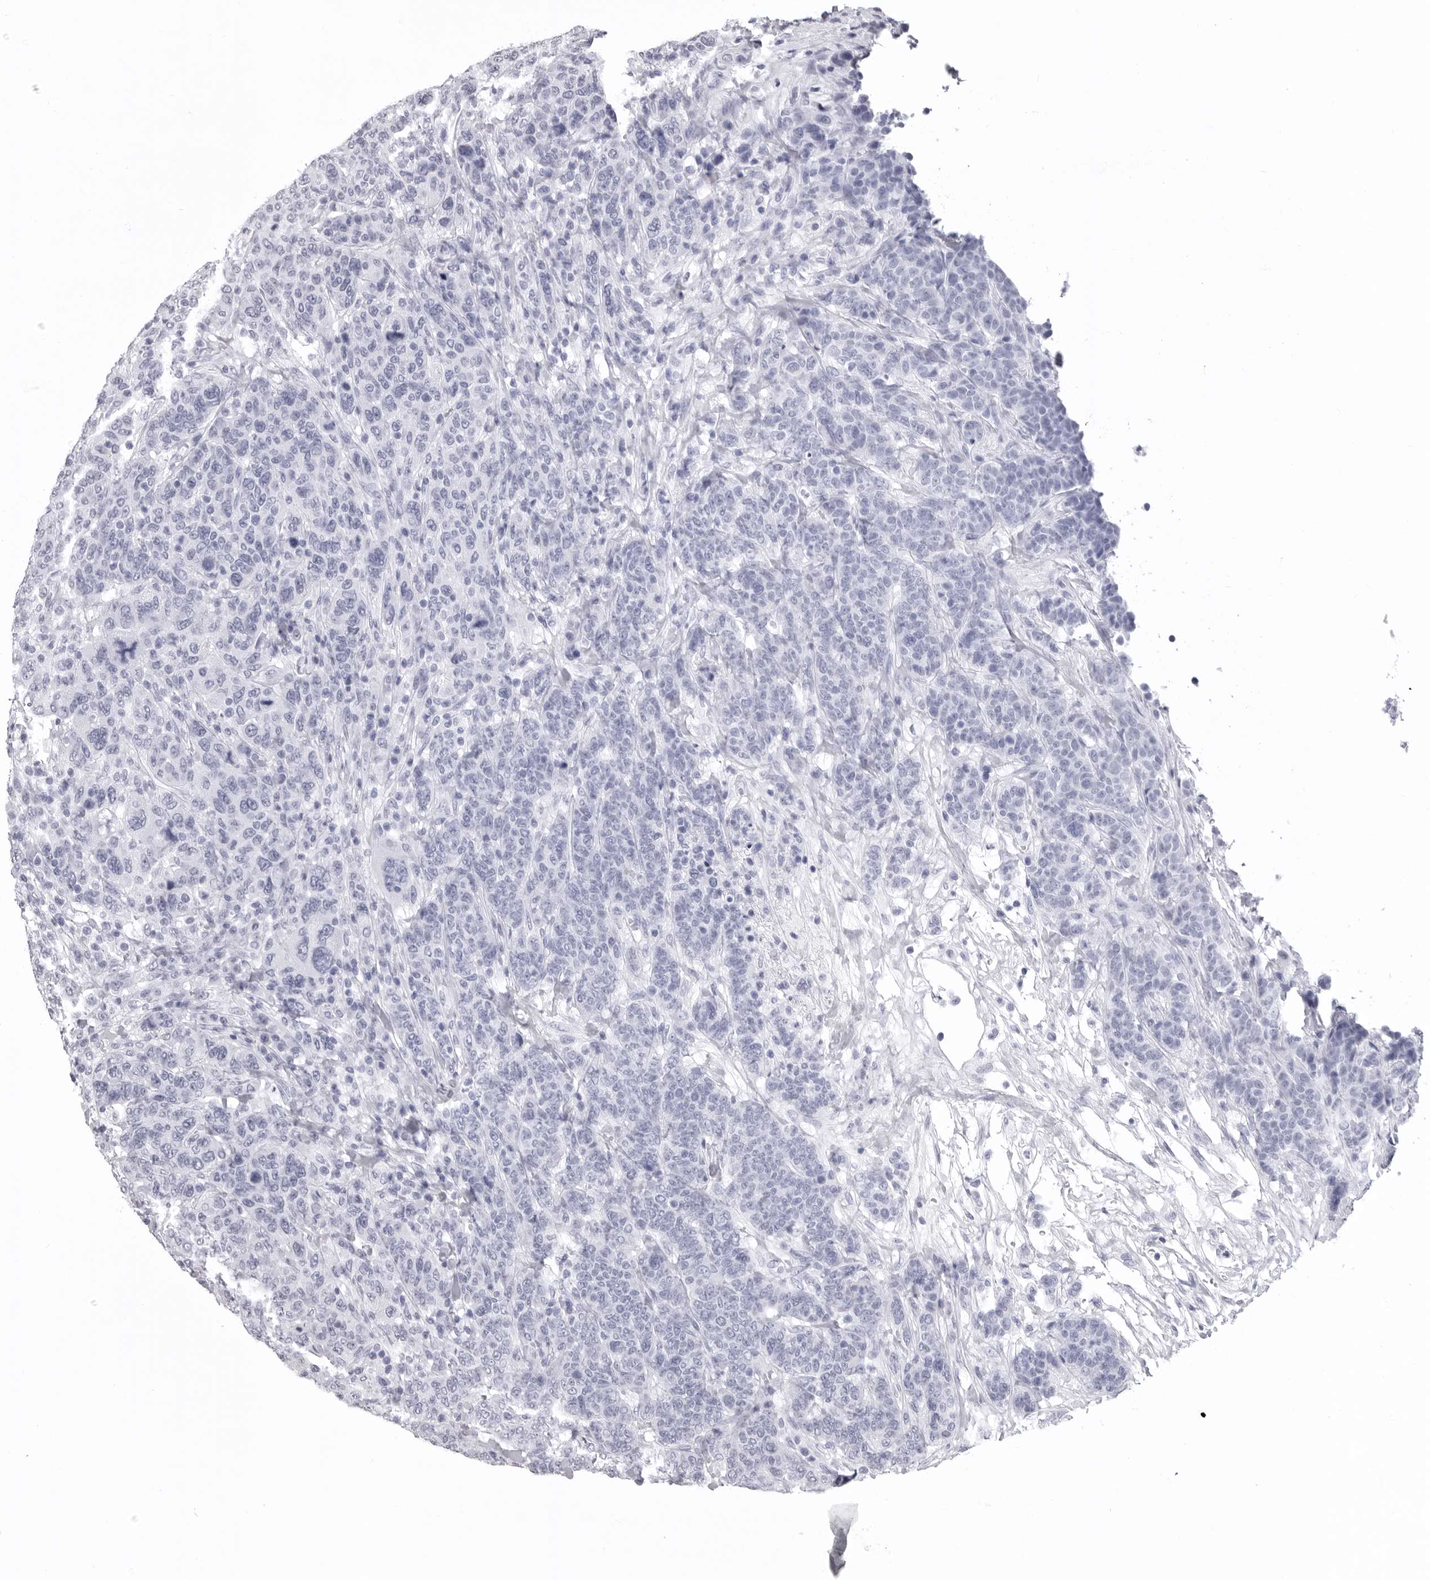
{"staining": {"intensity": "negative", "quantity": "none", "location": "none"}, "tissue": "breast cancer", "cell_type": "Tumor cells", "image_type": "cancer", "snomed": [{"axis": "morphology", "description": "Duct carcinoma"}, {"axis": "topography", "description": "Breast"}], "caption": "This is a photomicrograph of immunohistochemistry (IHC) staining of breast cancer (invasive ductal carcinoma), which shows no staining in tumor cells.", "gene": "LGALS4", "patient": {"sex": "female", "age": 37}}